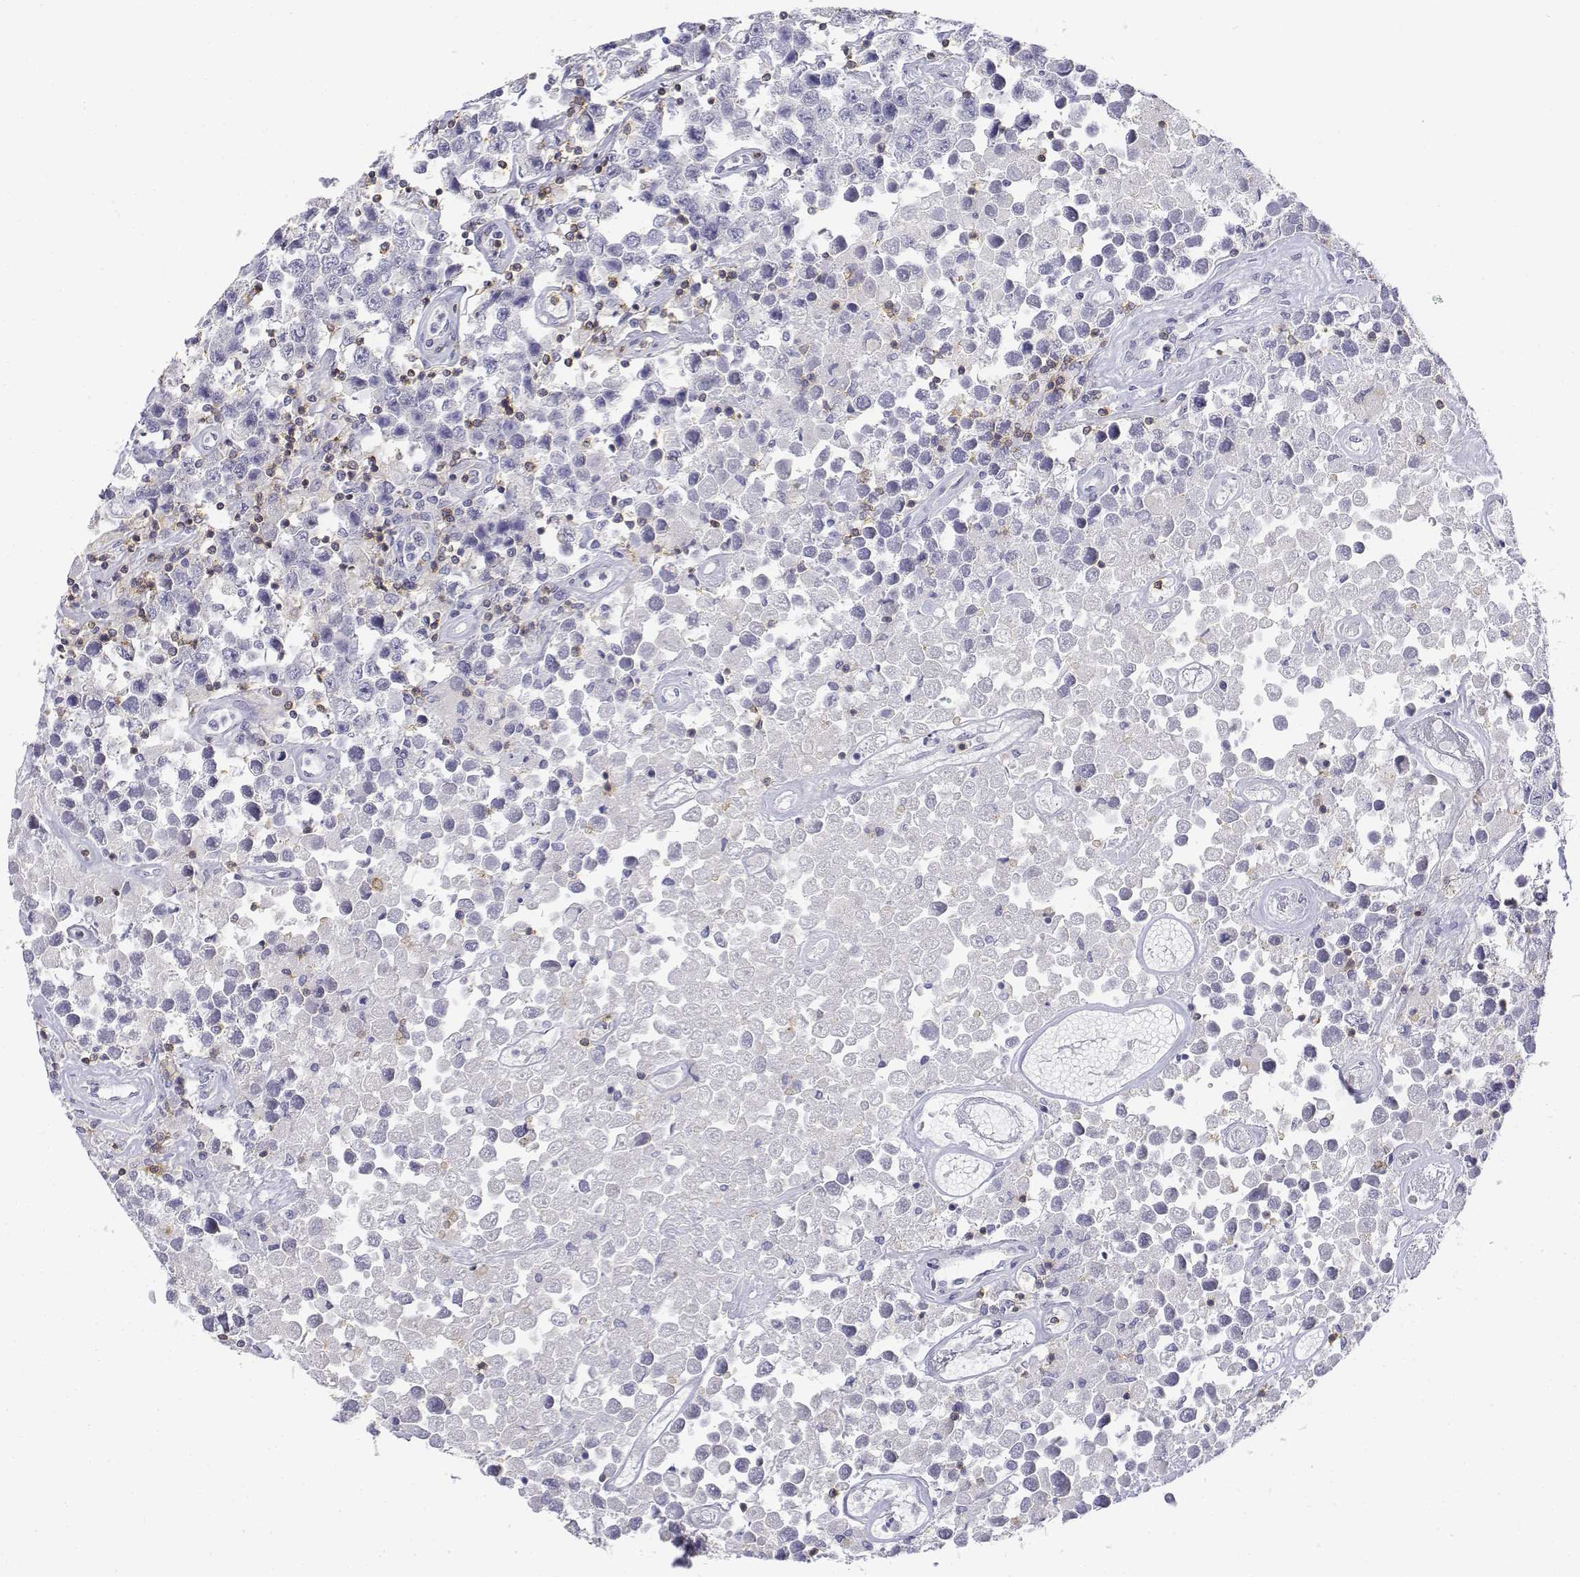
{"staining": {"intensity": "negative", "quantity": "none", "location": "none"}, "tissue": "testis cancer", "cell_type": "Tumor cells", "image_type": "cancer", "snomed": [{"axis": "morphology", "description": "Seminoma, NOS"}, {"axis": "topography", "description": "Testis"}], "caption": "A histopathology image of human testis seminoma is negative for staining in tumor cells.", "gene": "CD3E", "patient": {"sex": "male", "age": 52}}